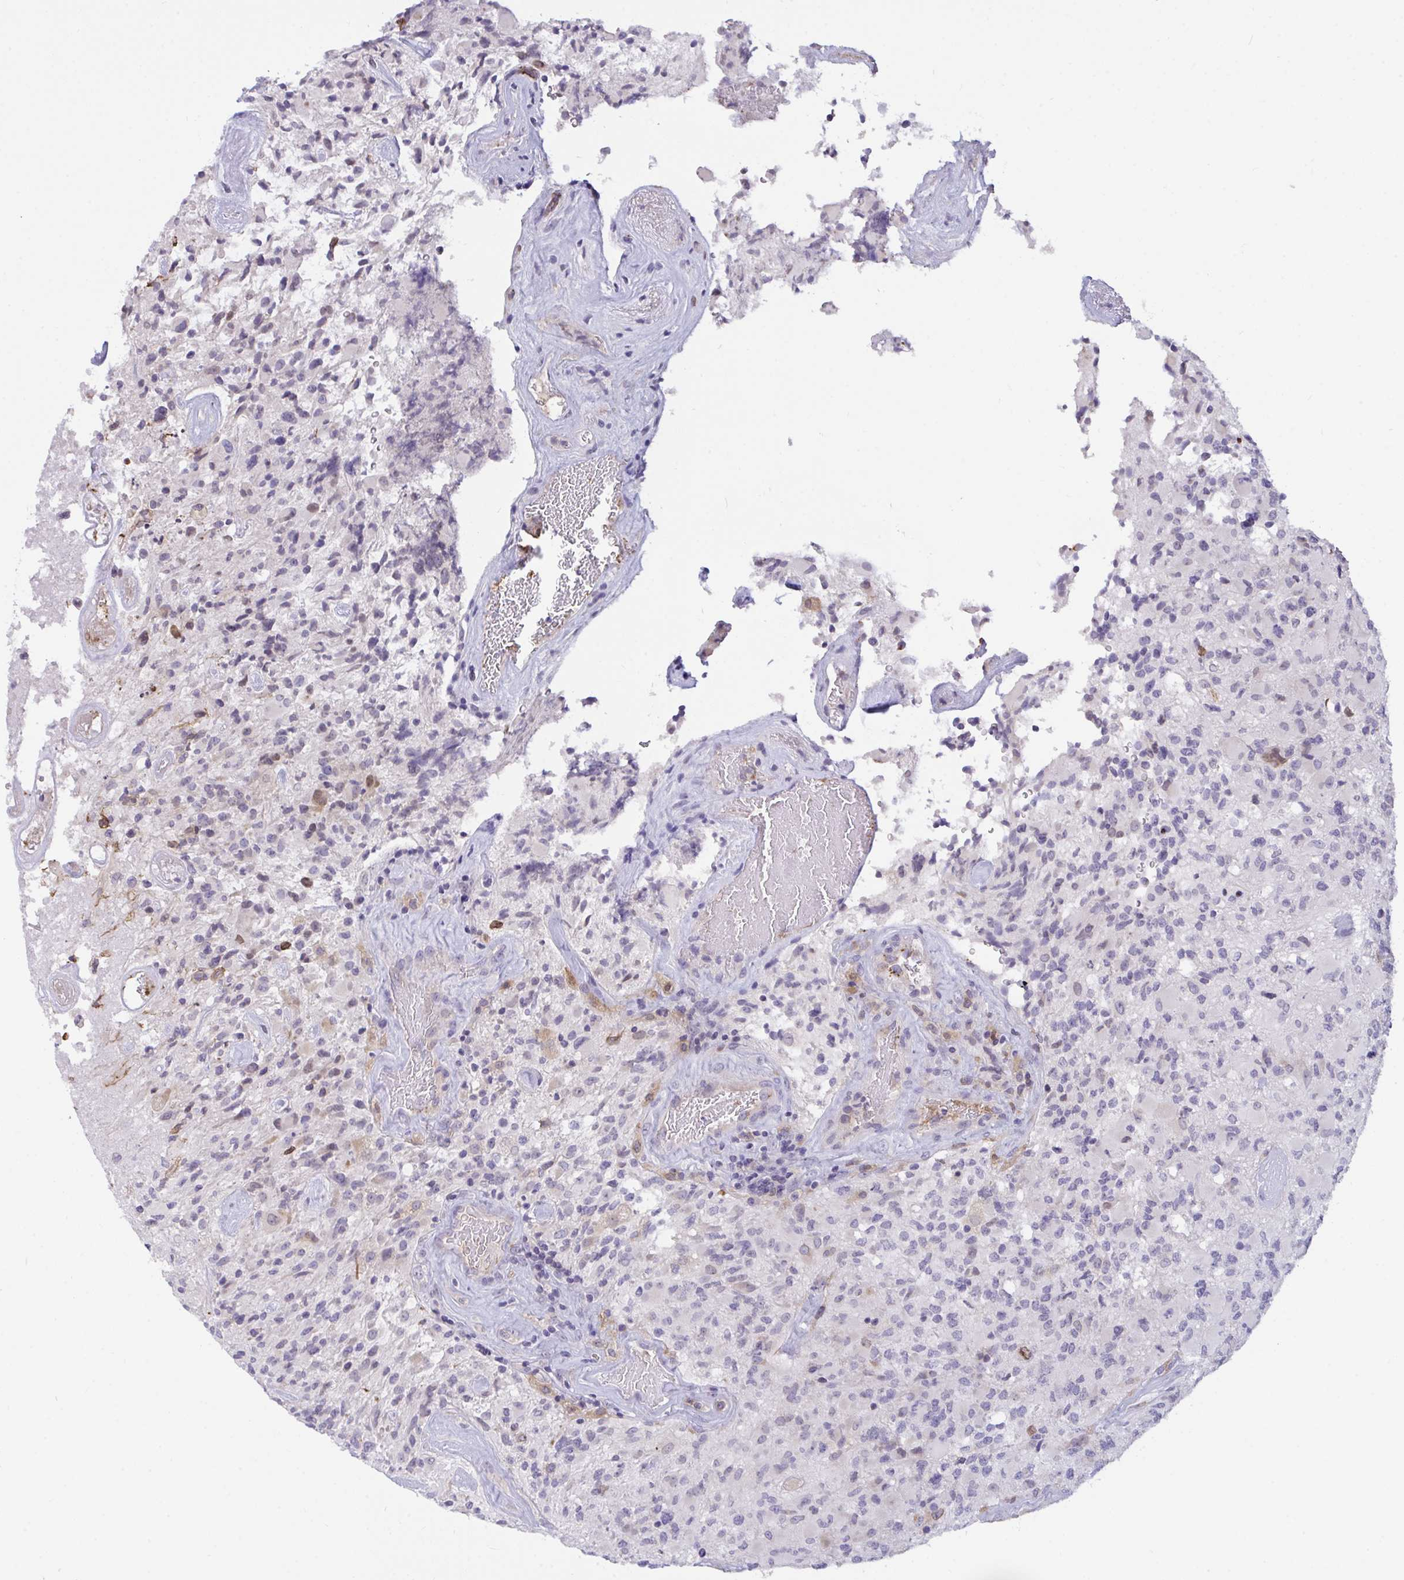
{"staining": {"intensity": "negative", "quantity": "none", "location": "none"}, "tissue": "glioma", "cell_type": "Tumor cells", "image_type": "cancer", "snomed": [{"axis": "morphology", "description": "Glioma, malignant, High grade"}, {"axis": "topography", "description": "Brain"}], "caption": "This is an IHC photomicrograph of high-grade glioma (malignant). There is no staining in tumor cells.", "gene": "SEMA6B", "patient": {"sex": "female", "age": 65}}